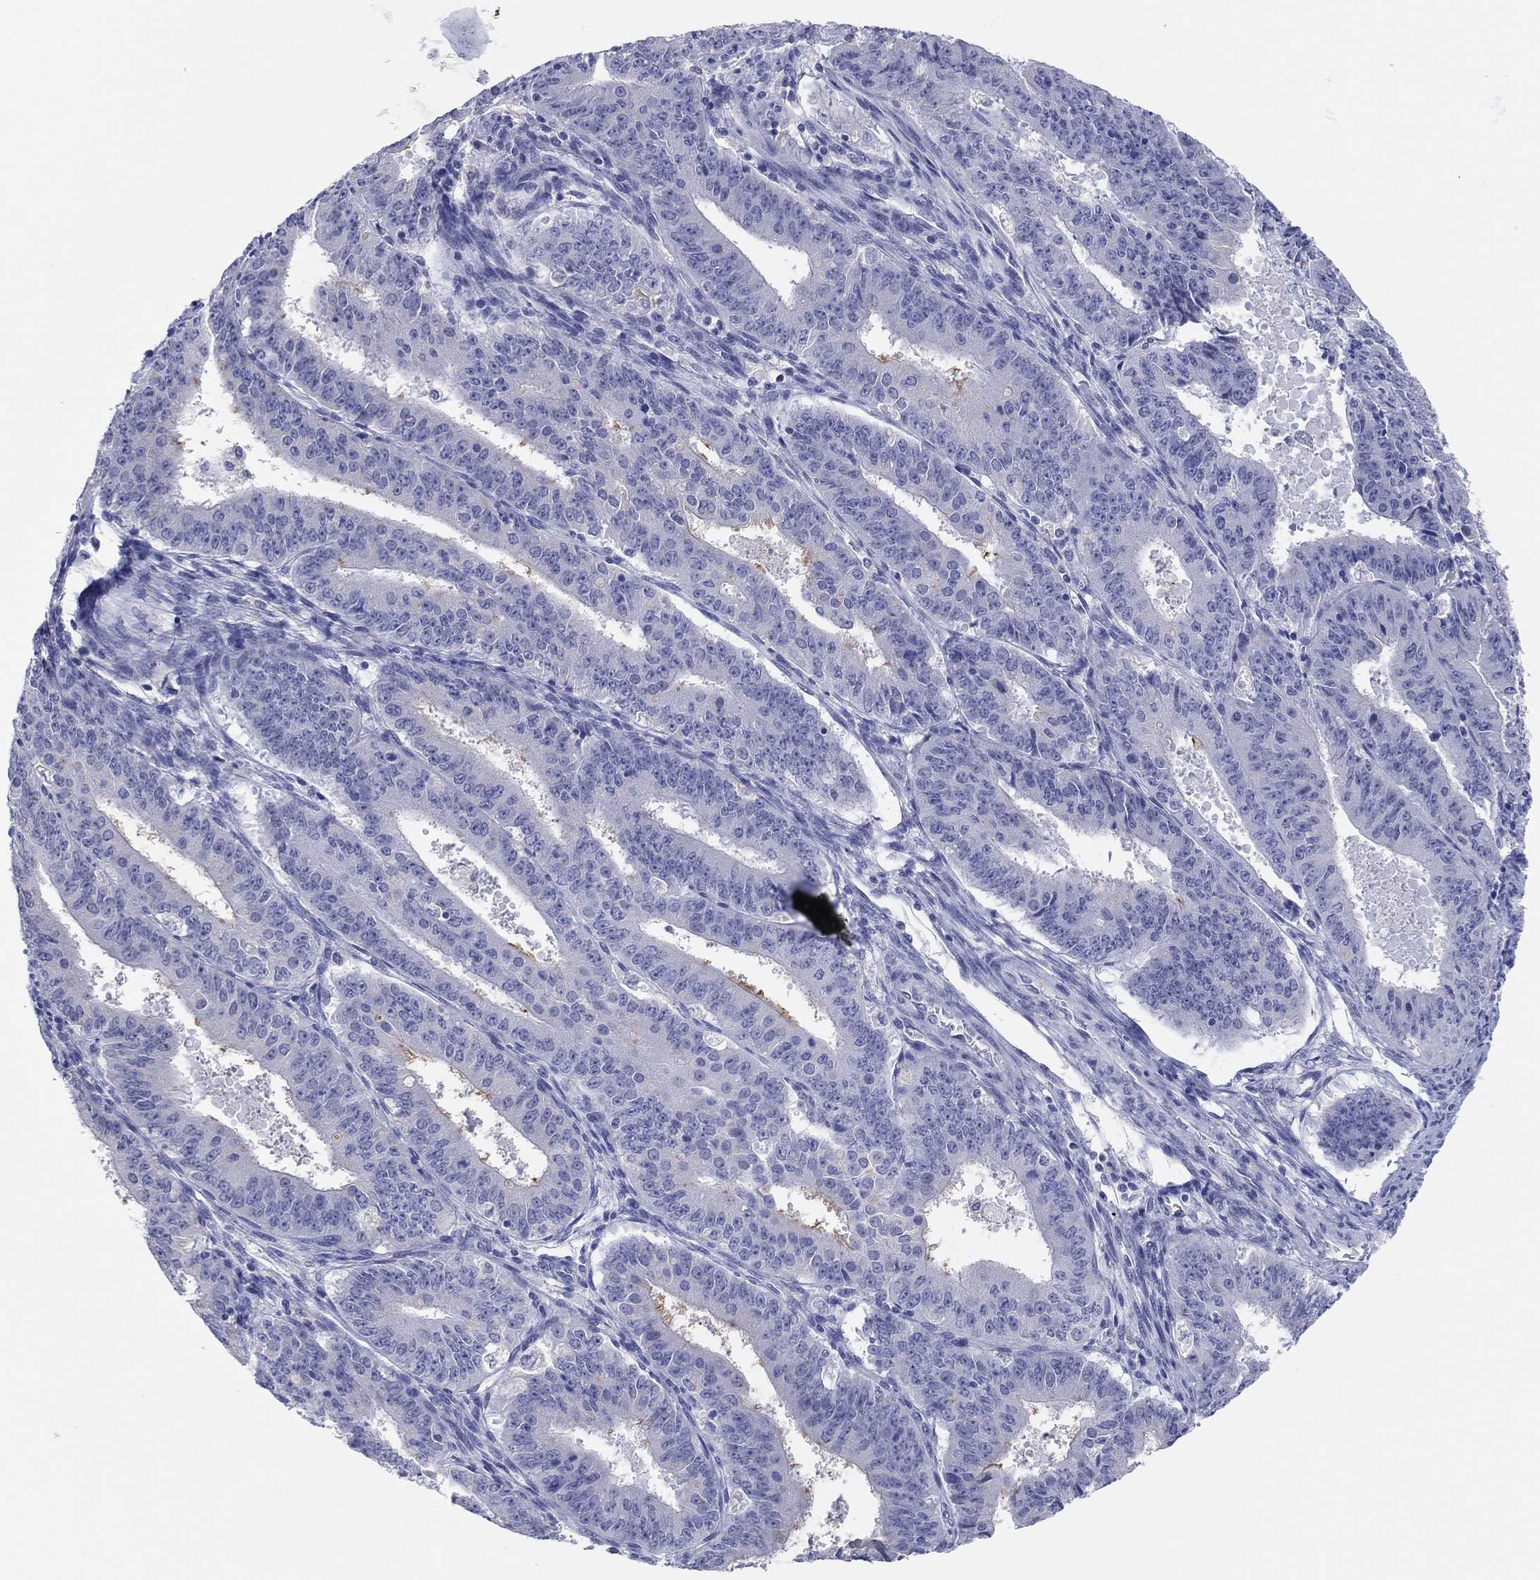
{"staining": {"intensity": "negative", "quantity": "none", "location": "none"}, "tissue": "ovarian cancer", "cell_type": "Tumor cells", "image_type": "cancer", "snomed": [{"axis": "morphology", "description": "Carcinoma, endometroid"}, {"axis": "topography", "description": "Ovary"}], "caption": "High power microscopy micrograph of an immunohistochemistry (IHC) image of ovarian cancer (endometroid carcinoma), revealing no significant expression in tumor cells.", "gene": "ERICH3", "patient": {"sex": "female", "age": 42}}